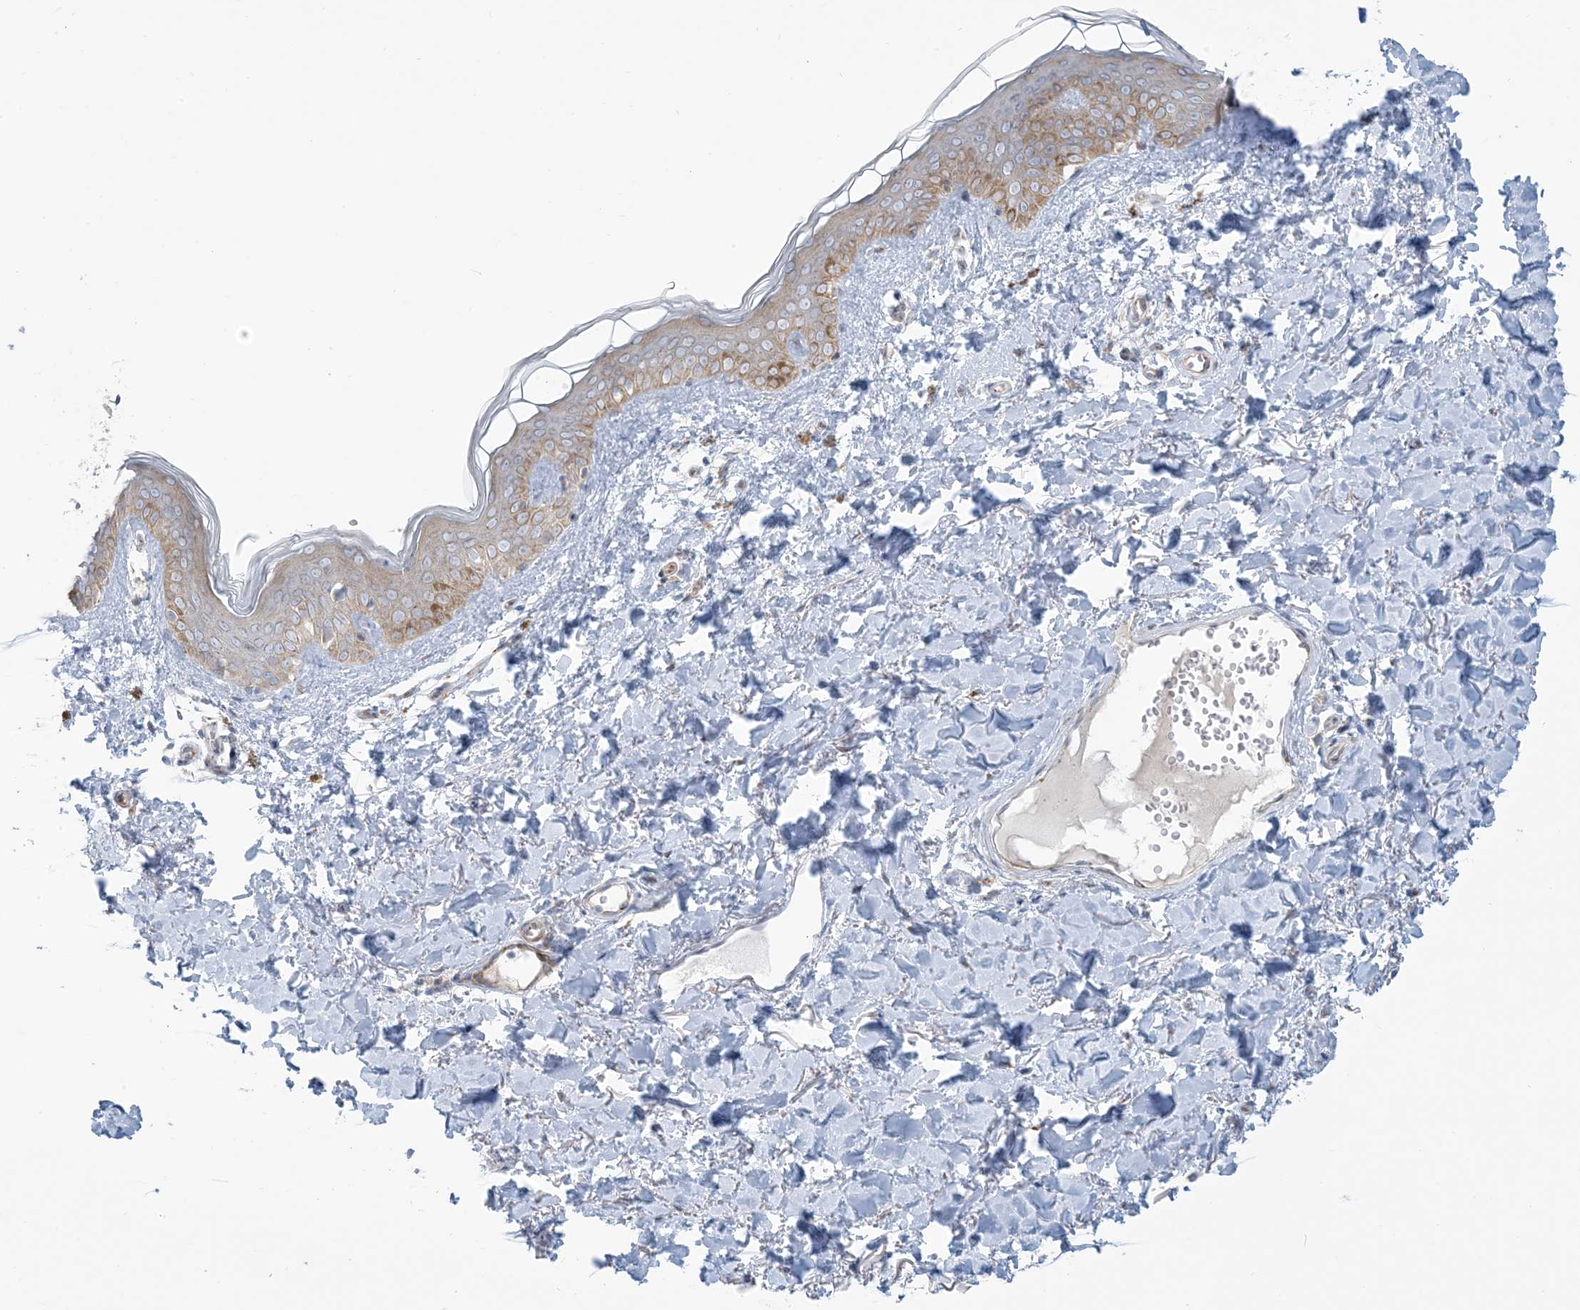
{"staining": {"intensity": "negative", "quantity": "none", "location": "none"}, "tissue": "skin", "cell_type": "Fibroblasts", "image_type": "normal", "snomed": [{"axis": "morphology", "description": "Normal tissue, NOS"}, {"axis": "topography", "description": "Skin"}], "caption": "Immunohistochemical staining of unremarkable skin shows no significant staining in fibroblasts. Brightfield microscopy of immunohistochemistry (IHC) stained with DAB (brown) and hematoxylin (blue), captured at high magnification.", "gene": "AFTPH", "patient": {"sex": "female", "age": 46}}